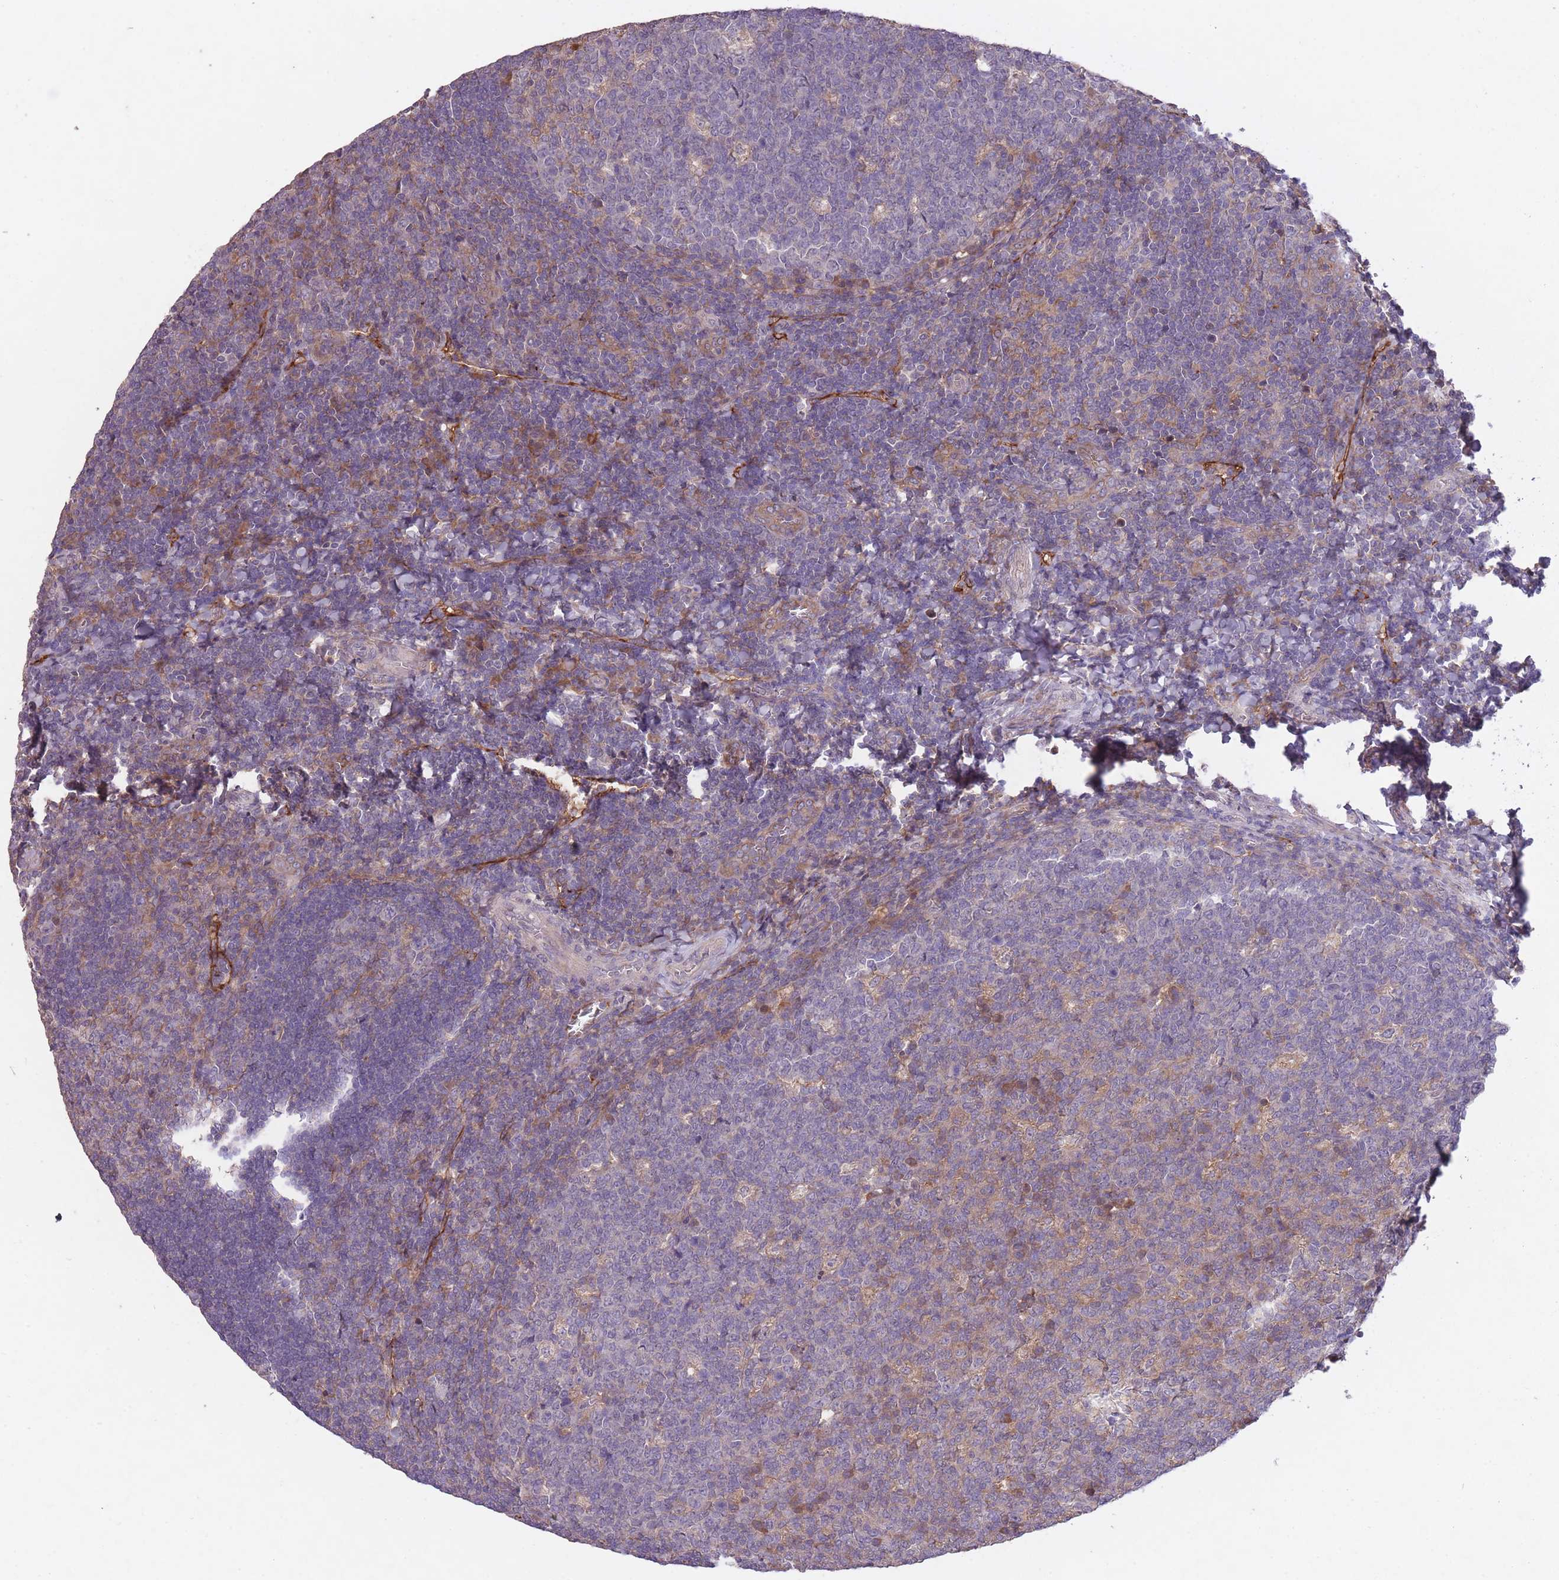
{"staining": {"intensity": "weak", "quantity": "25%-75%", "location": "cytoplasmic/membranous"}, "tissue": "tonsil", "cell_type": "Germinal center cells", "image_type": "normal", "snomed": [{"axis": "morphology", "description": "Normal tissue, NOS"}, {"axis": "topography", "description": "Tonsil"}], "caption": "Tonsil stained for a protein (brown) exhibits weak cytoplasmic/membranous positive expression in approximately 25%-75% of germinal center cells.", "gene": "OR2V1", "patient": {"sex": "male", "age": 17}}